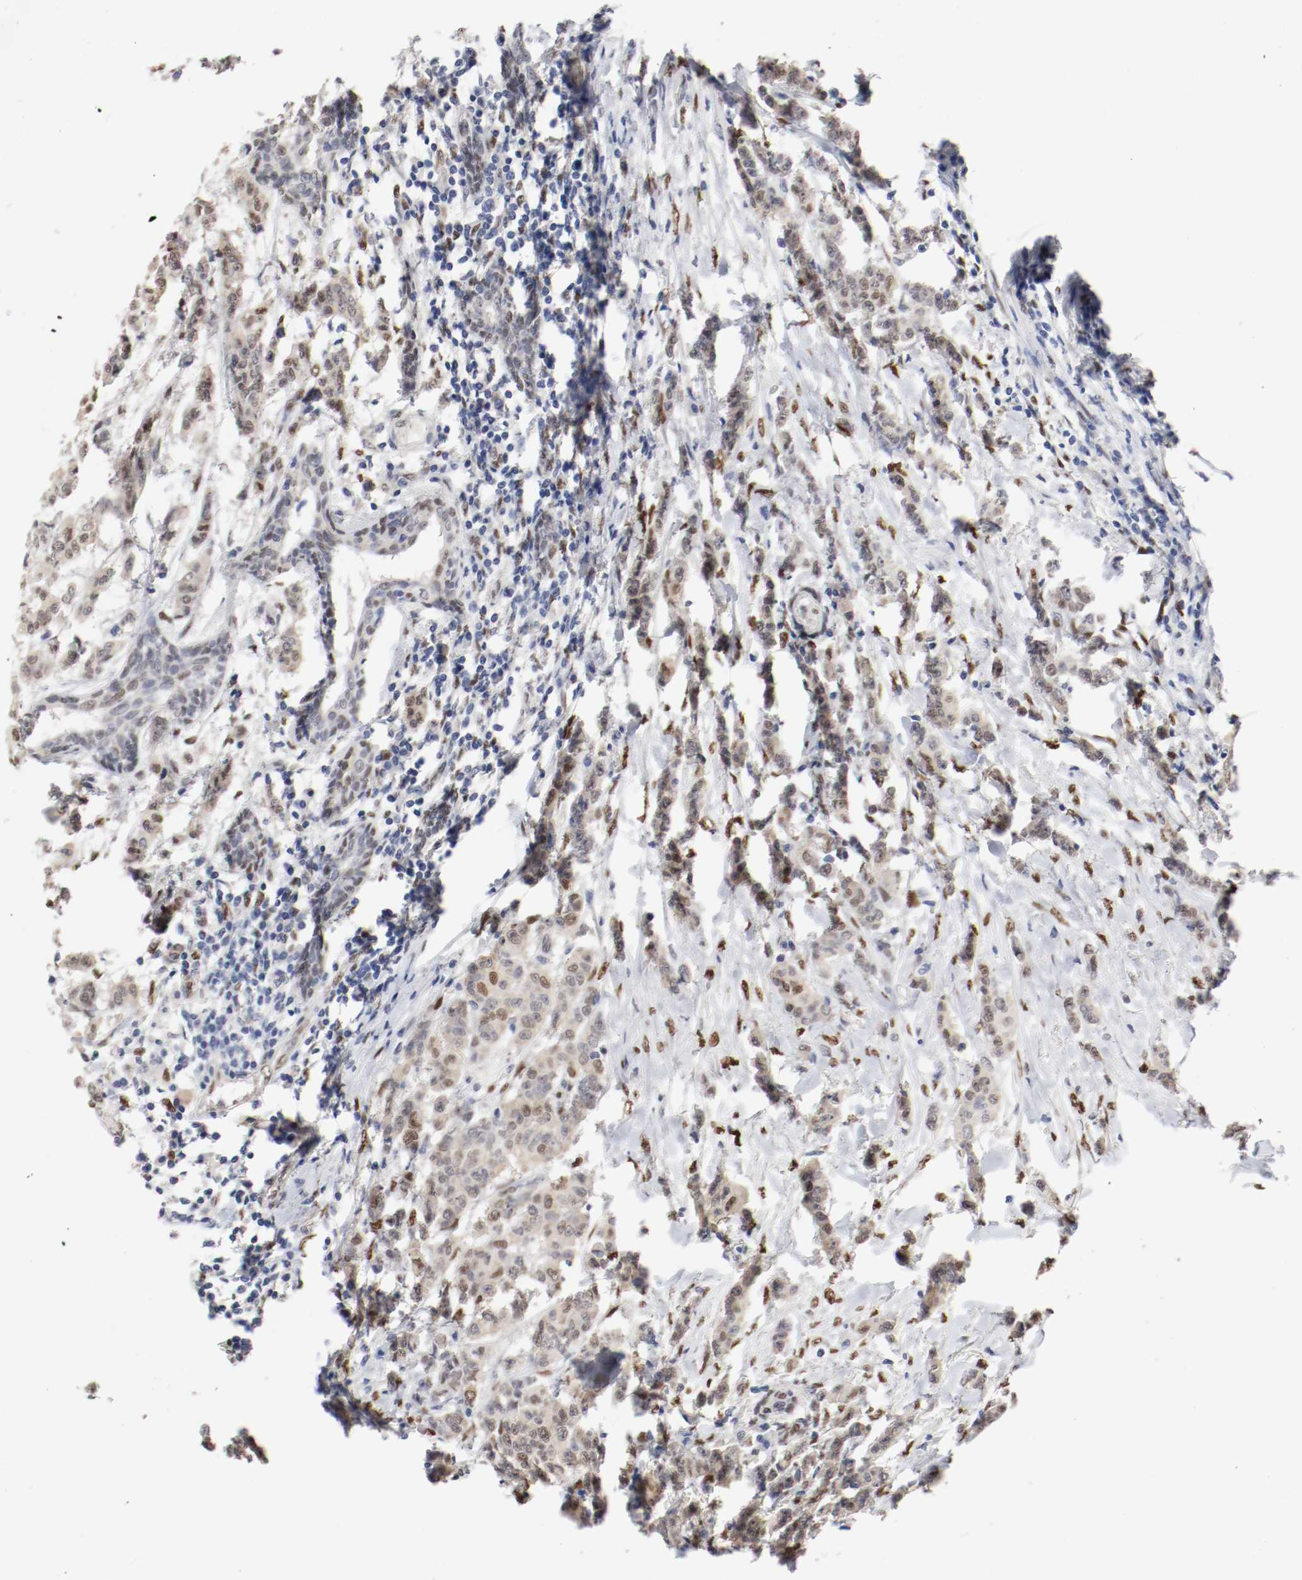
{"staining": {"intensity": "moderate", "quantity": "25%-75%", "location": "cytoplasmic/membranous,nuclear"}, "tissue": "breast cancer", "cell_type": "Tumor cells", "image_type": "cancer", "snomed": [{"axis": "morphology", "description": "Duct carcinoma"}, {"axis": "topography", "description": "Breast"}], "caption": "Brown immunohistochemical staining in breast cancer (intraductal carcinoma) exhibits moderate cytoplasmic/membranous and nuclear staining in approximately 25%-75% of tumor cells.", "gene": "FOSL2", "patient": {"sex": "female", "age": 40}}